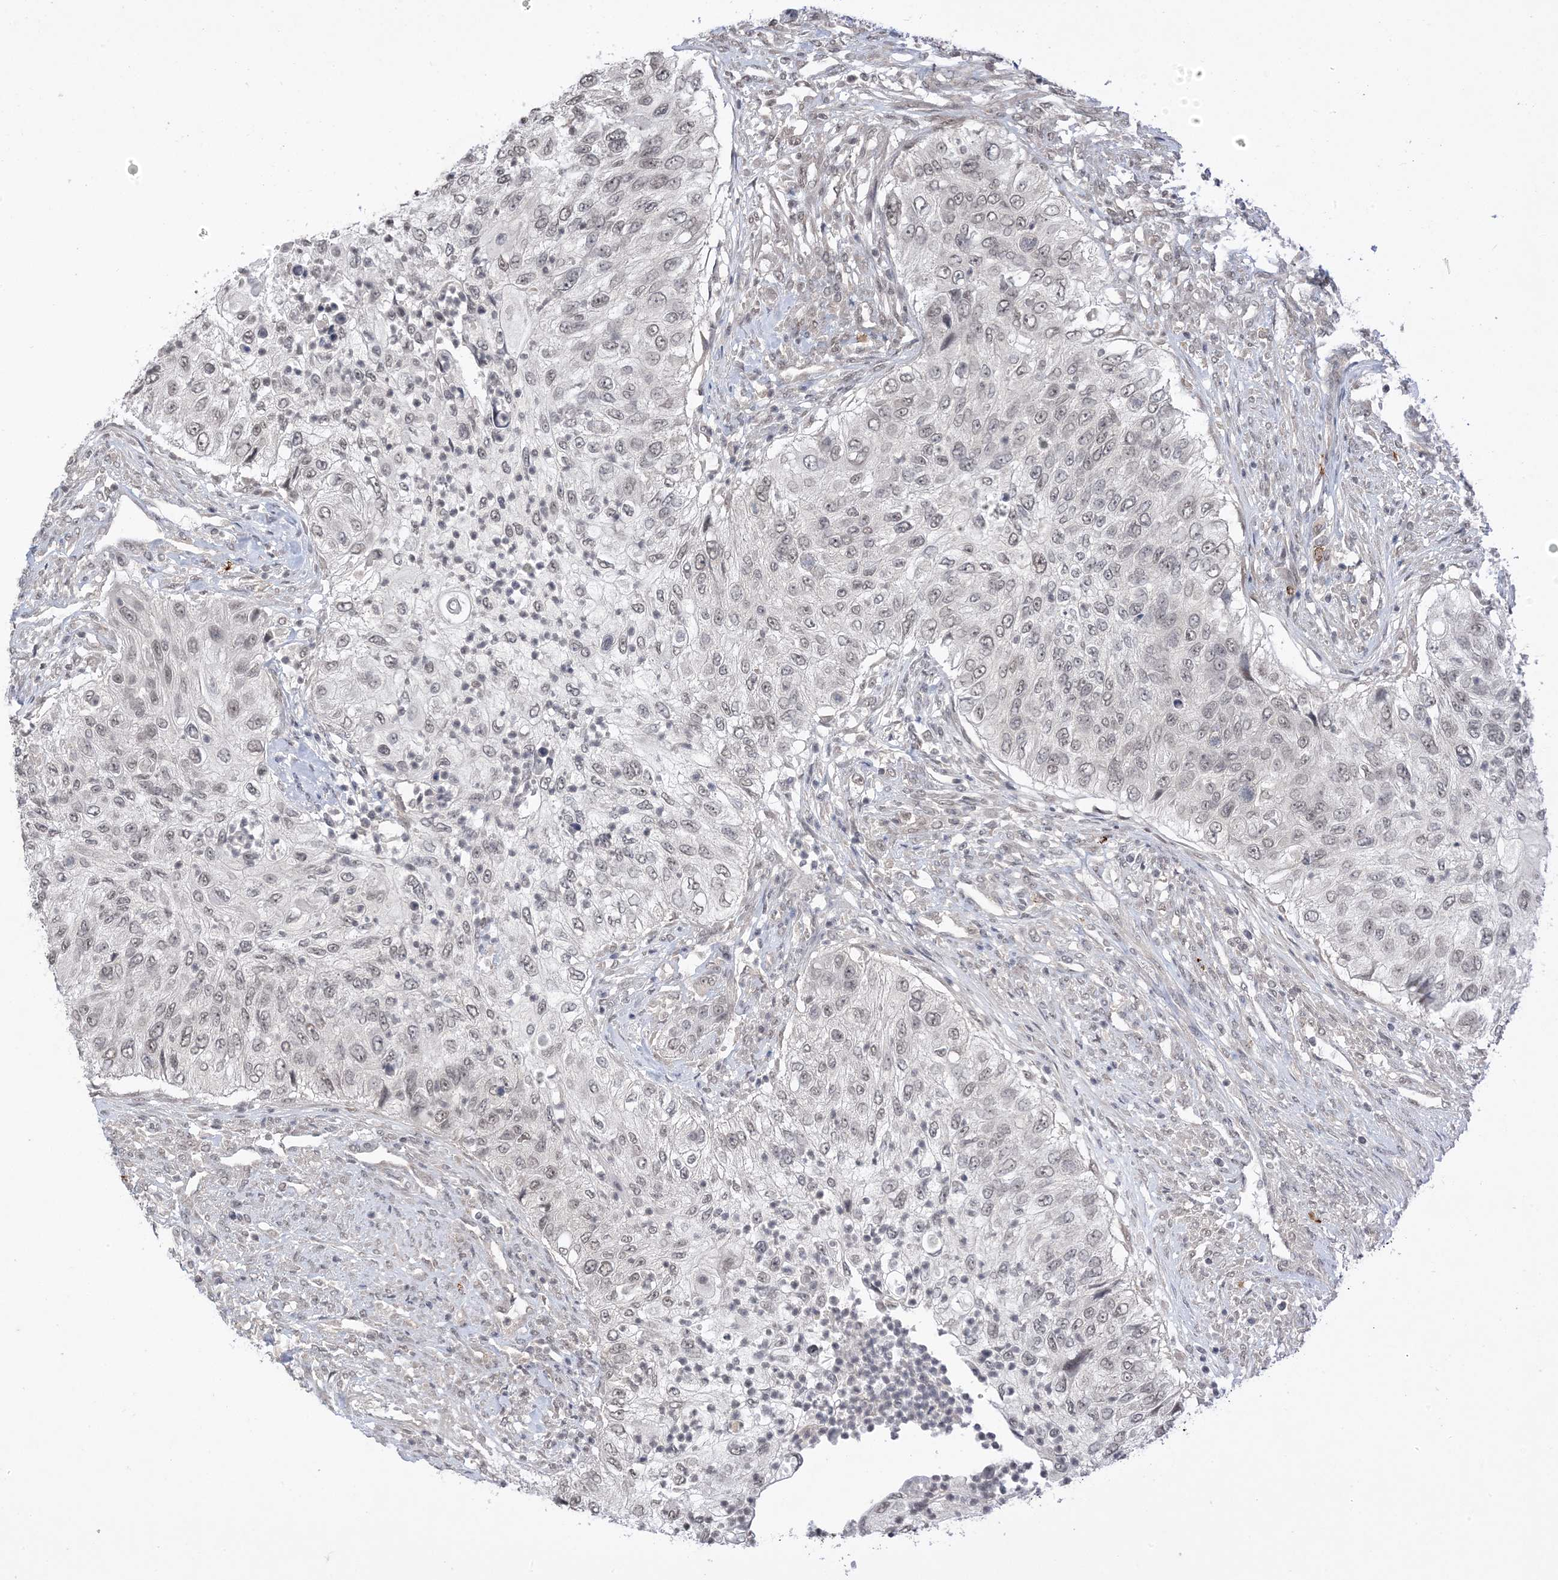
{"staining": {"intensity": "weak", "quantity": "<25%", "location": "nuclear"}, "tissue": "urothelial cancer", "cell_type": "Tumor cells", "image_type": "cancer", "snomed": [{"axis": "morphology", "description": "Urothelial carcinoma, High grade"}, {"axis": "topography", "description": "Urinary bladder"}], "caption": "Photomicrograph shows no significant protein expression in tumor cells of urothelial cancer. (DAB immunohistochemistry (IHC) visualized using brightfield microscopy, high magnification).", "gene": "RANBP9", "patient": {"sex": "female", "age": 60}}